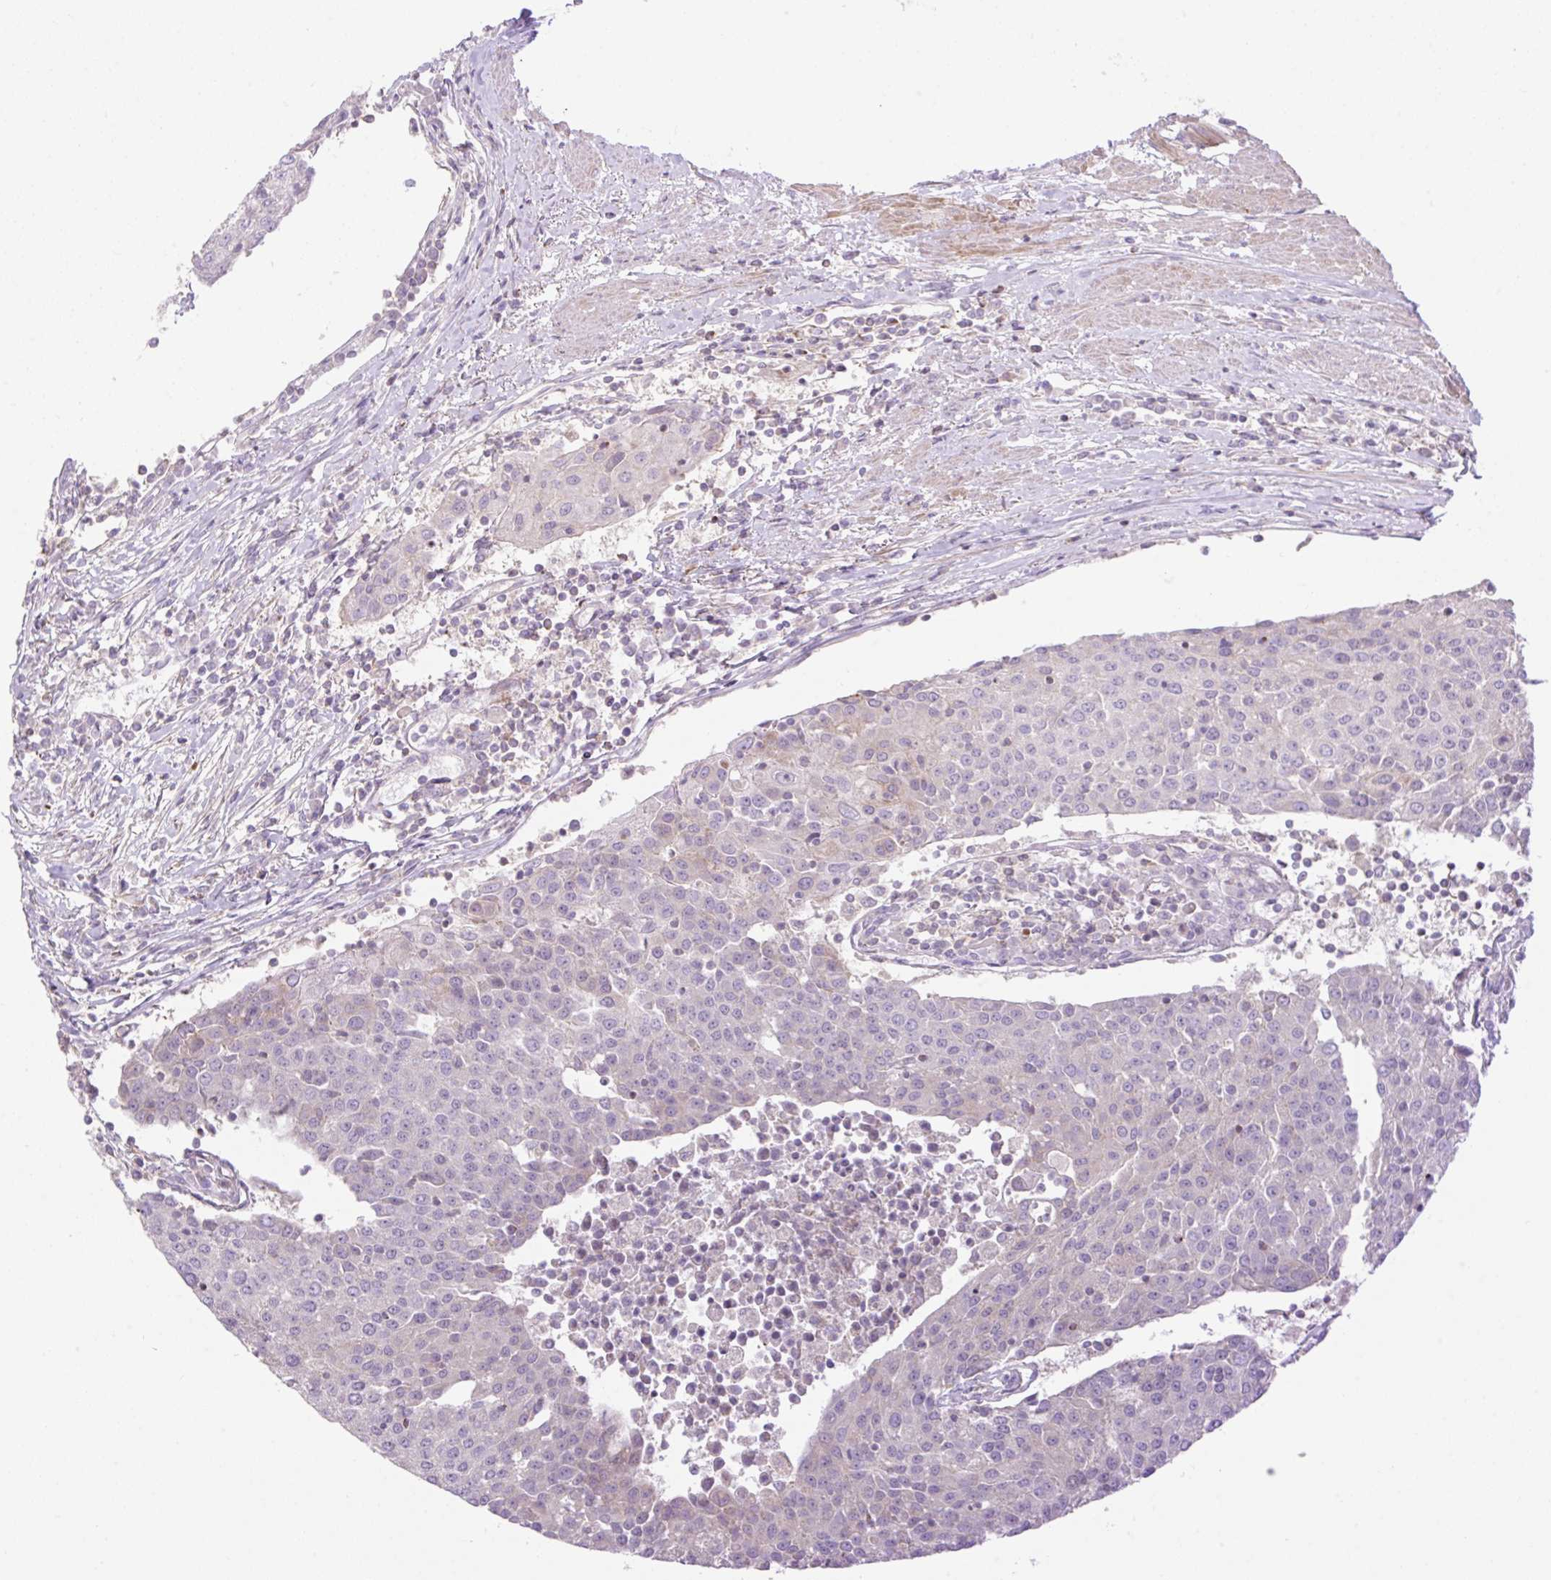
{"staining": {"intensity": "negative", "quantity": "none", "location": "none"}, "tissue": "urothelial cancer", "cell_type": "Tumor cells", "image_type": "cancer", "snomed": [{"axis": "morphology", "description": "Urothelial carcinoma, High grade"}, {"axis": "topography", "description": "Urinary bladder"}], "caption": "IHC histopathology image of neoplastic tissue: high-grade urothelial carcinoma stained with DAB reveals no significant protein staining in tumor cells.", "gene": "VPS25", "patient": {"sex": "female", "age": 85}}